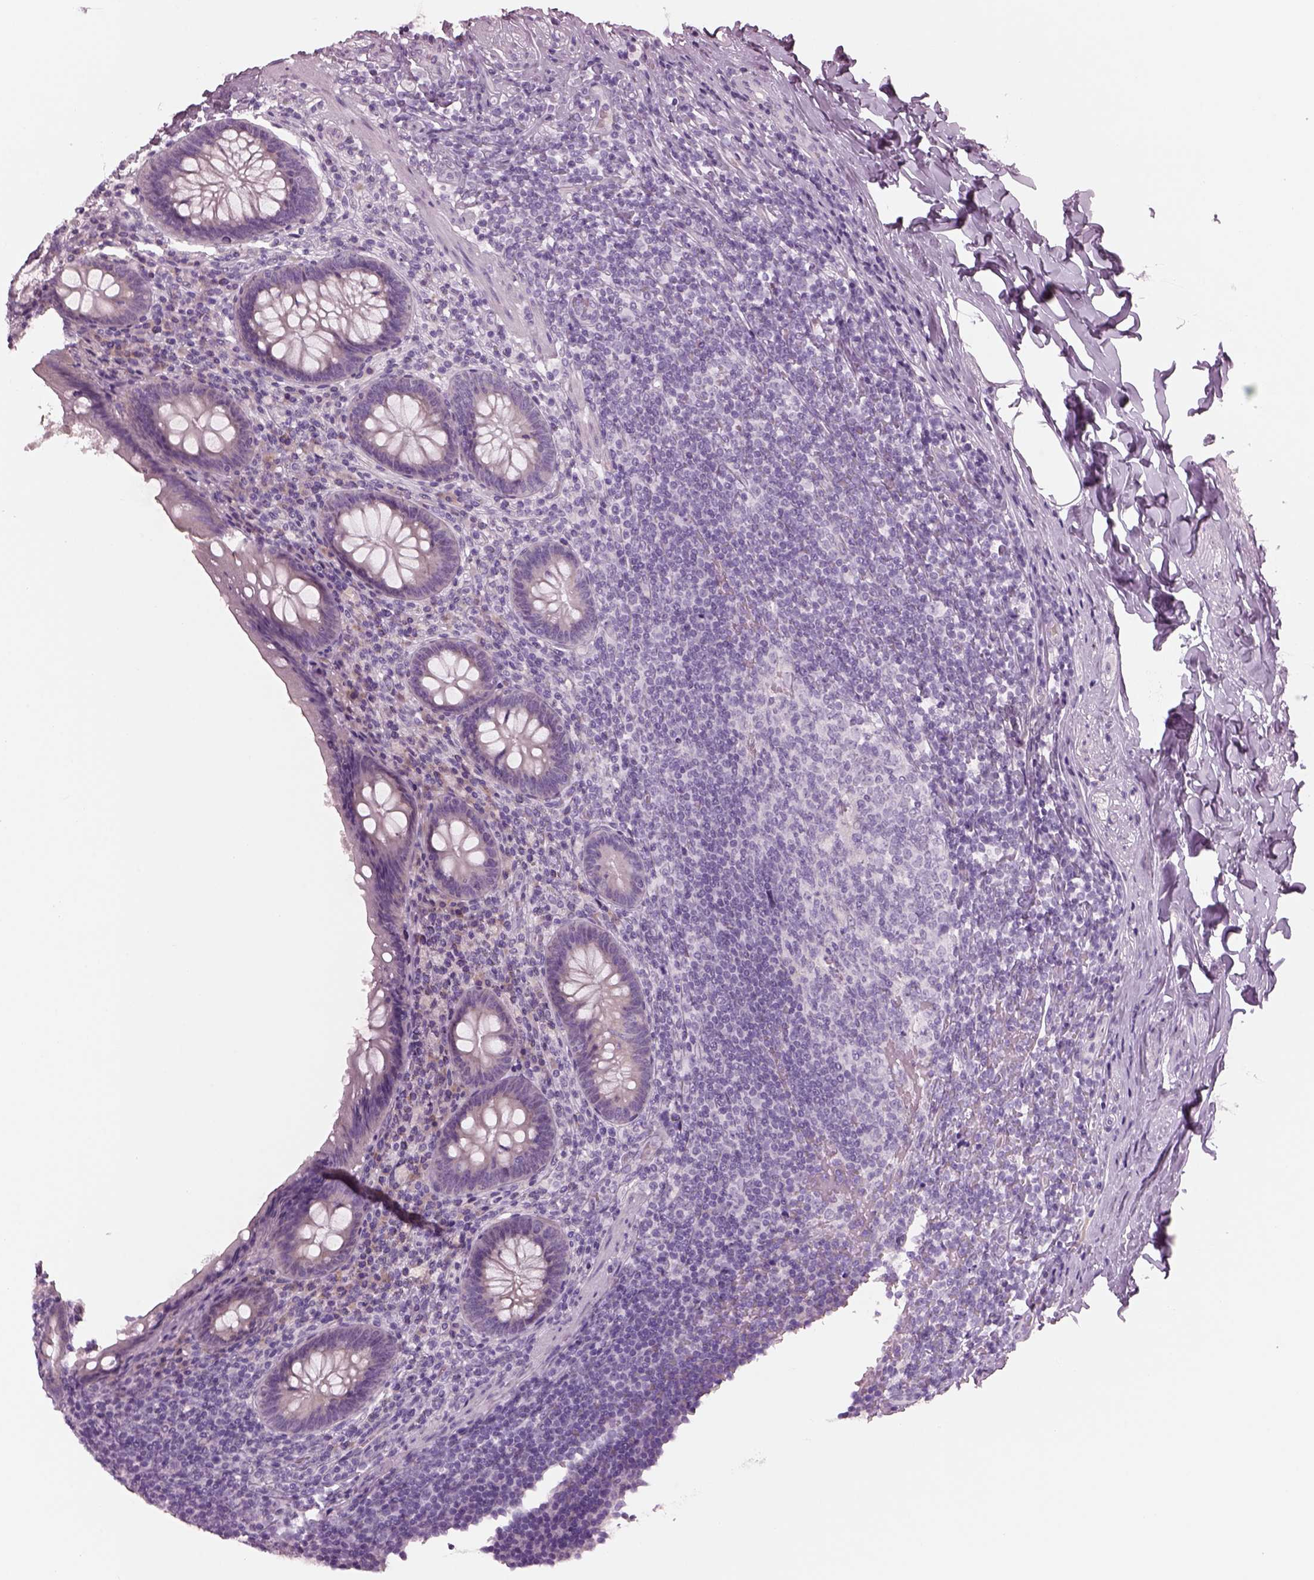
{"staining": {"intensity": "negative", "quantity": "none", "location": "none"}, "tissue": "appendix", "cell_type": "Glandular cells", "image_type": "normal", "snomed": [{"axis": "morphology", "description": "Normal tissue, NOS"}, {"axis": "topography", "description": "Appendix"}], "caption": "Histopathology image shows no significant protein positivity in glandular cells of unremarkable appendix. (DAB (3,3'-diaminobenzidine) IHC visualized using brightfield microscopy, high magnification).", "gene": "CYLC1", "patient": {"sex": "male", "age": 47}}